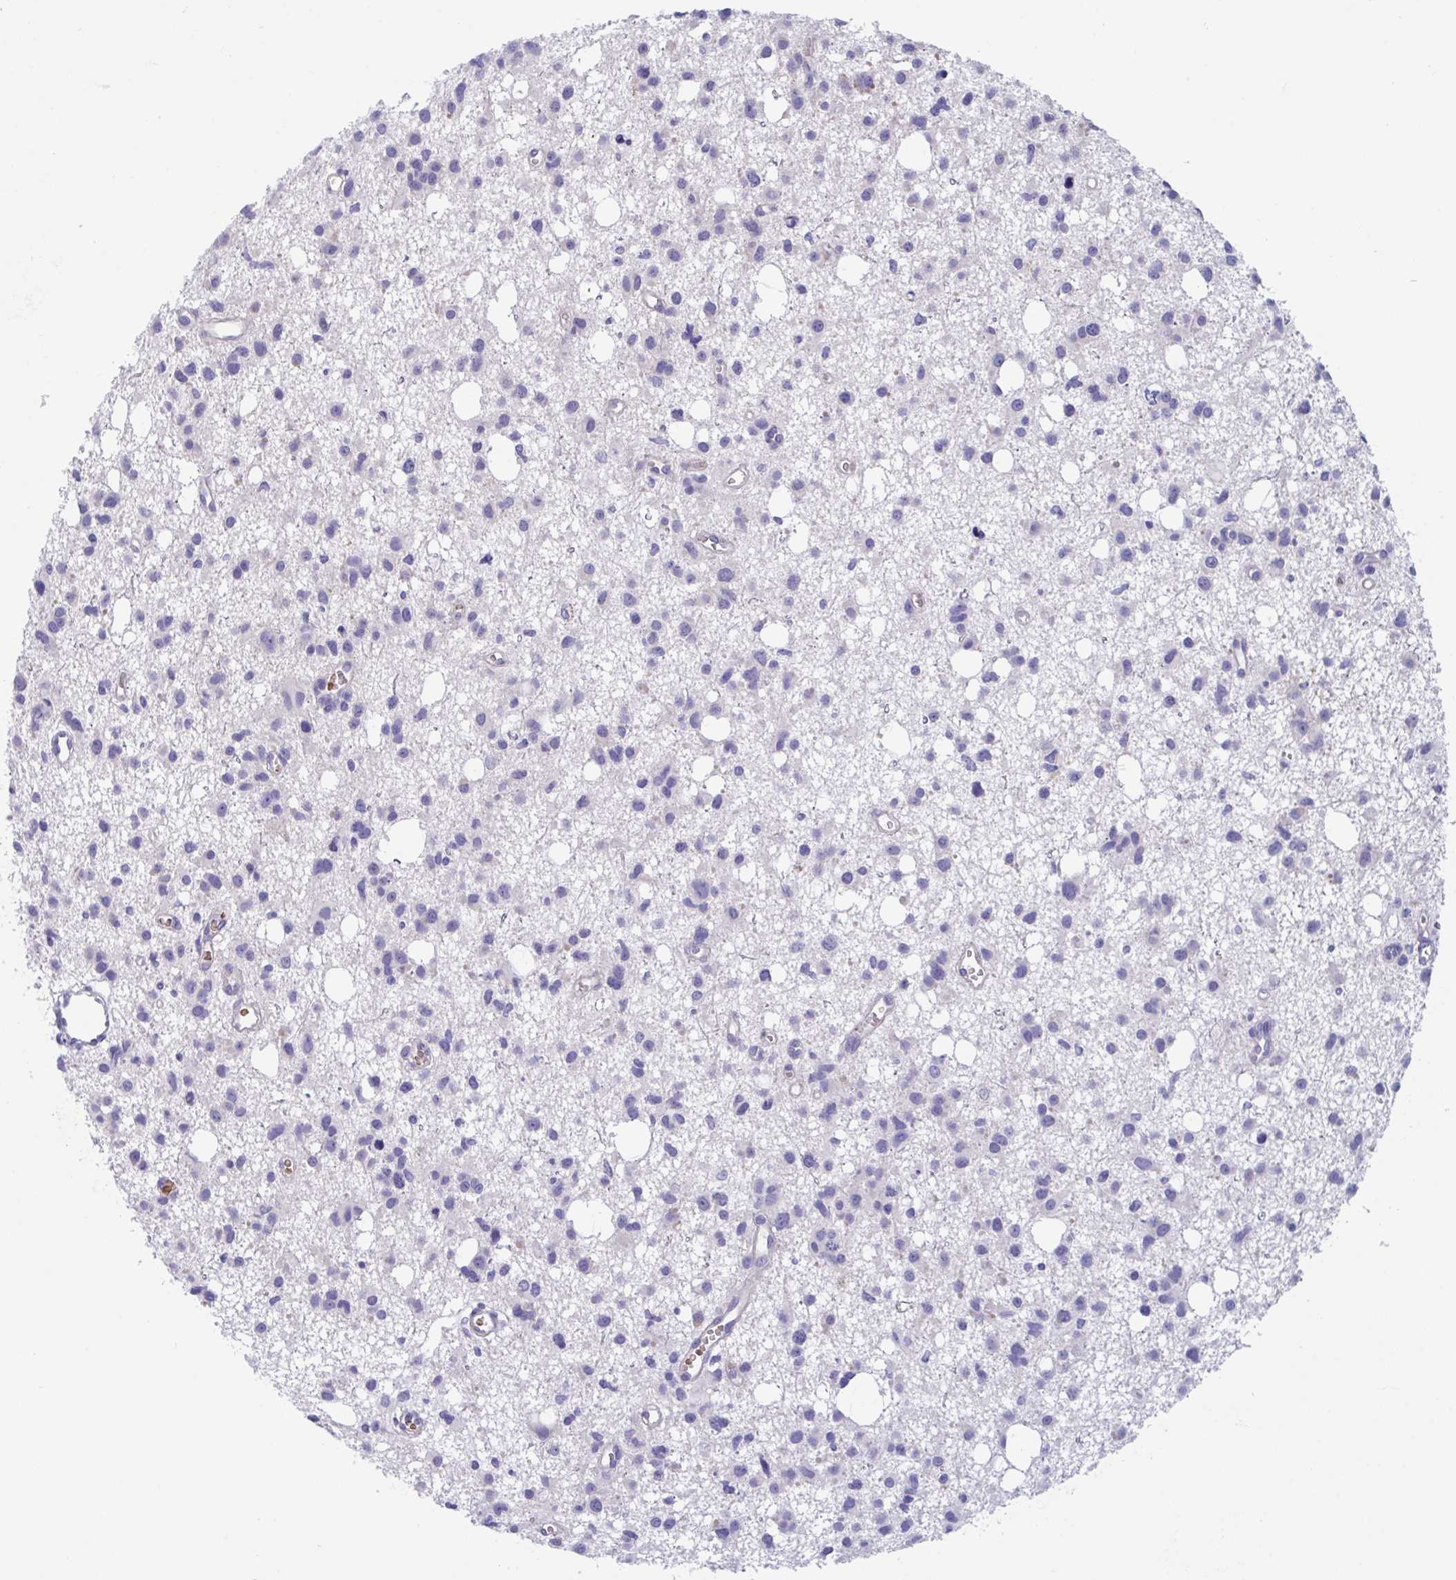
{"staining": {"intensity": "negative", "quantity": "none", "location": "none"}, "tissue": "glioma", "cell_type": "Tumor cells", "image_type": "cancer", "snomed": [{"axis": "morphology", "description": "Glioma, malignant, High grade"}, {"axis": "topography", "description": "Brain"}], "caption": "This histopathology image is of glioma stained with immunohistochemistry to label a protein in brown with the nuclei are counter-stained blue. There is no staining in tumor cells. (Brightfield microscopy of DAB immunohistochemistry (IHC) at high magnification).", "gene": "TTC30B", "patient": {"sex": "male", "age": 23}}